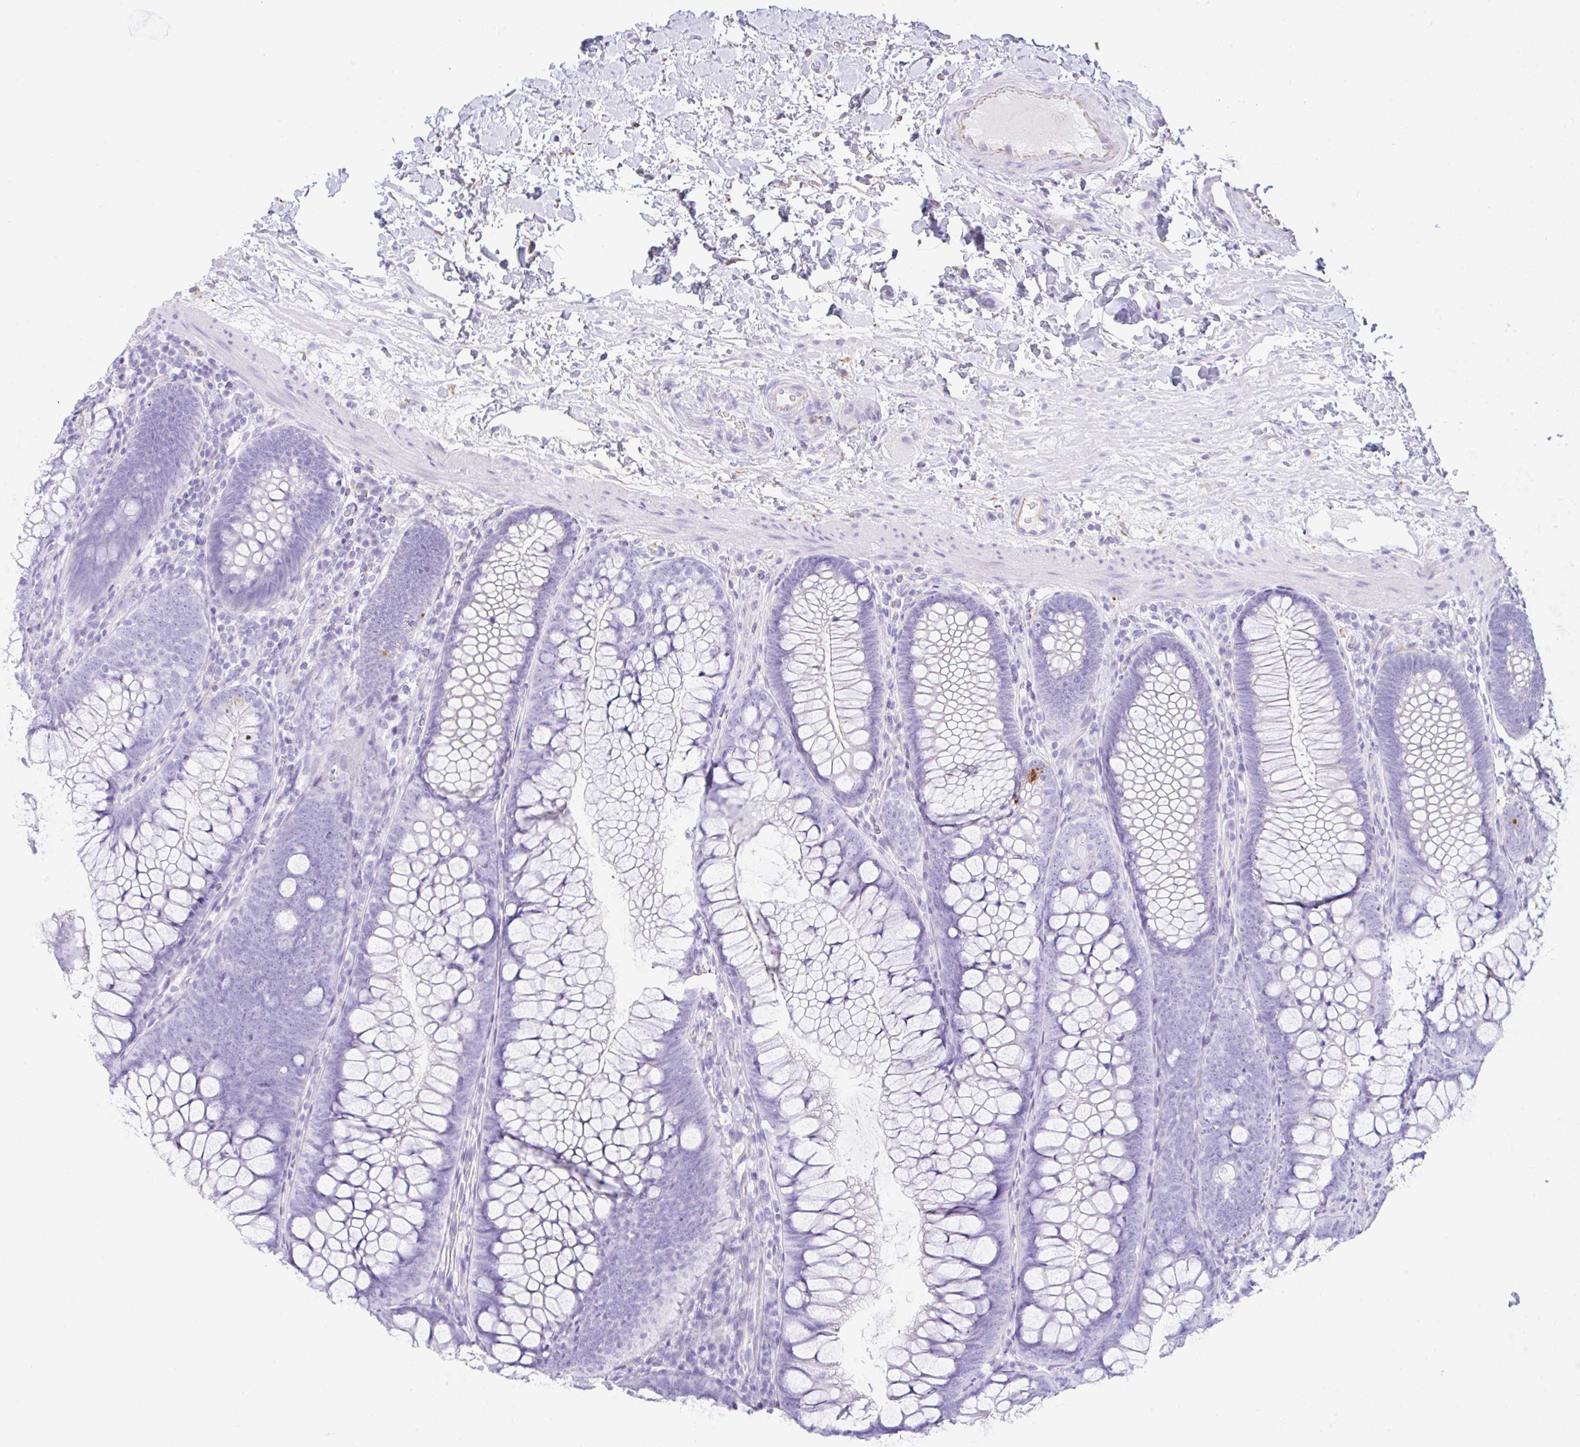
{"staining": {"intensity": "negative", "quantity": "none", "location": "none"}, "tissue": "colon", "cell_type": "Endothelial cells", "image_type": "normal", "snomed": [{"axis": "morphology", "description": "Normal tissue, NOS"}, {"axis": "morphology", "description": "Adenoma, NOS"}, {"axis": "topography", "description": "Soft tissue"}, {"axis": "topography", "description": "Colon"}], "caption": "Immunohistochemistry (IHC) of normal colon reveals no staining in endothelial cells.", "gene": "NDUFAF8", "patient": {"sex": "male", "age": 47}}